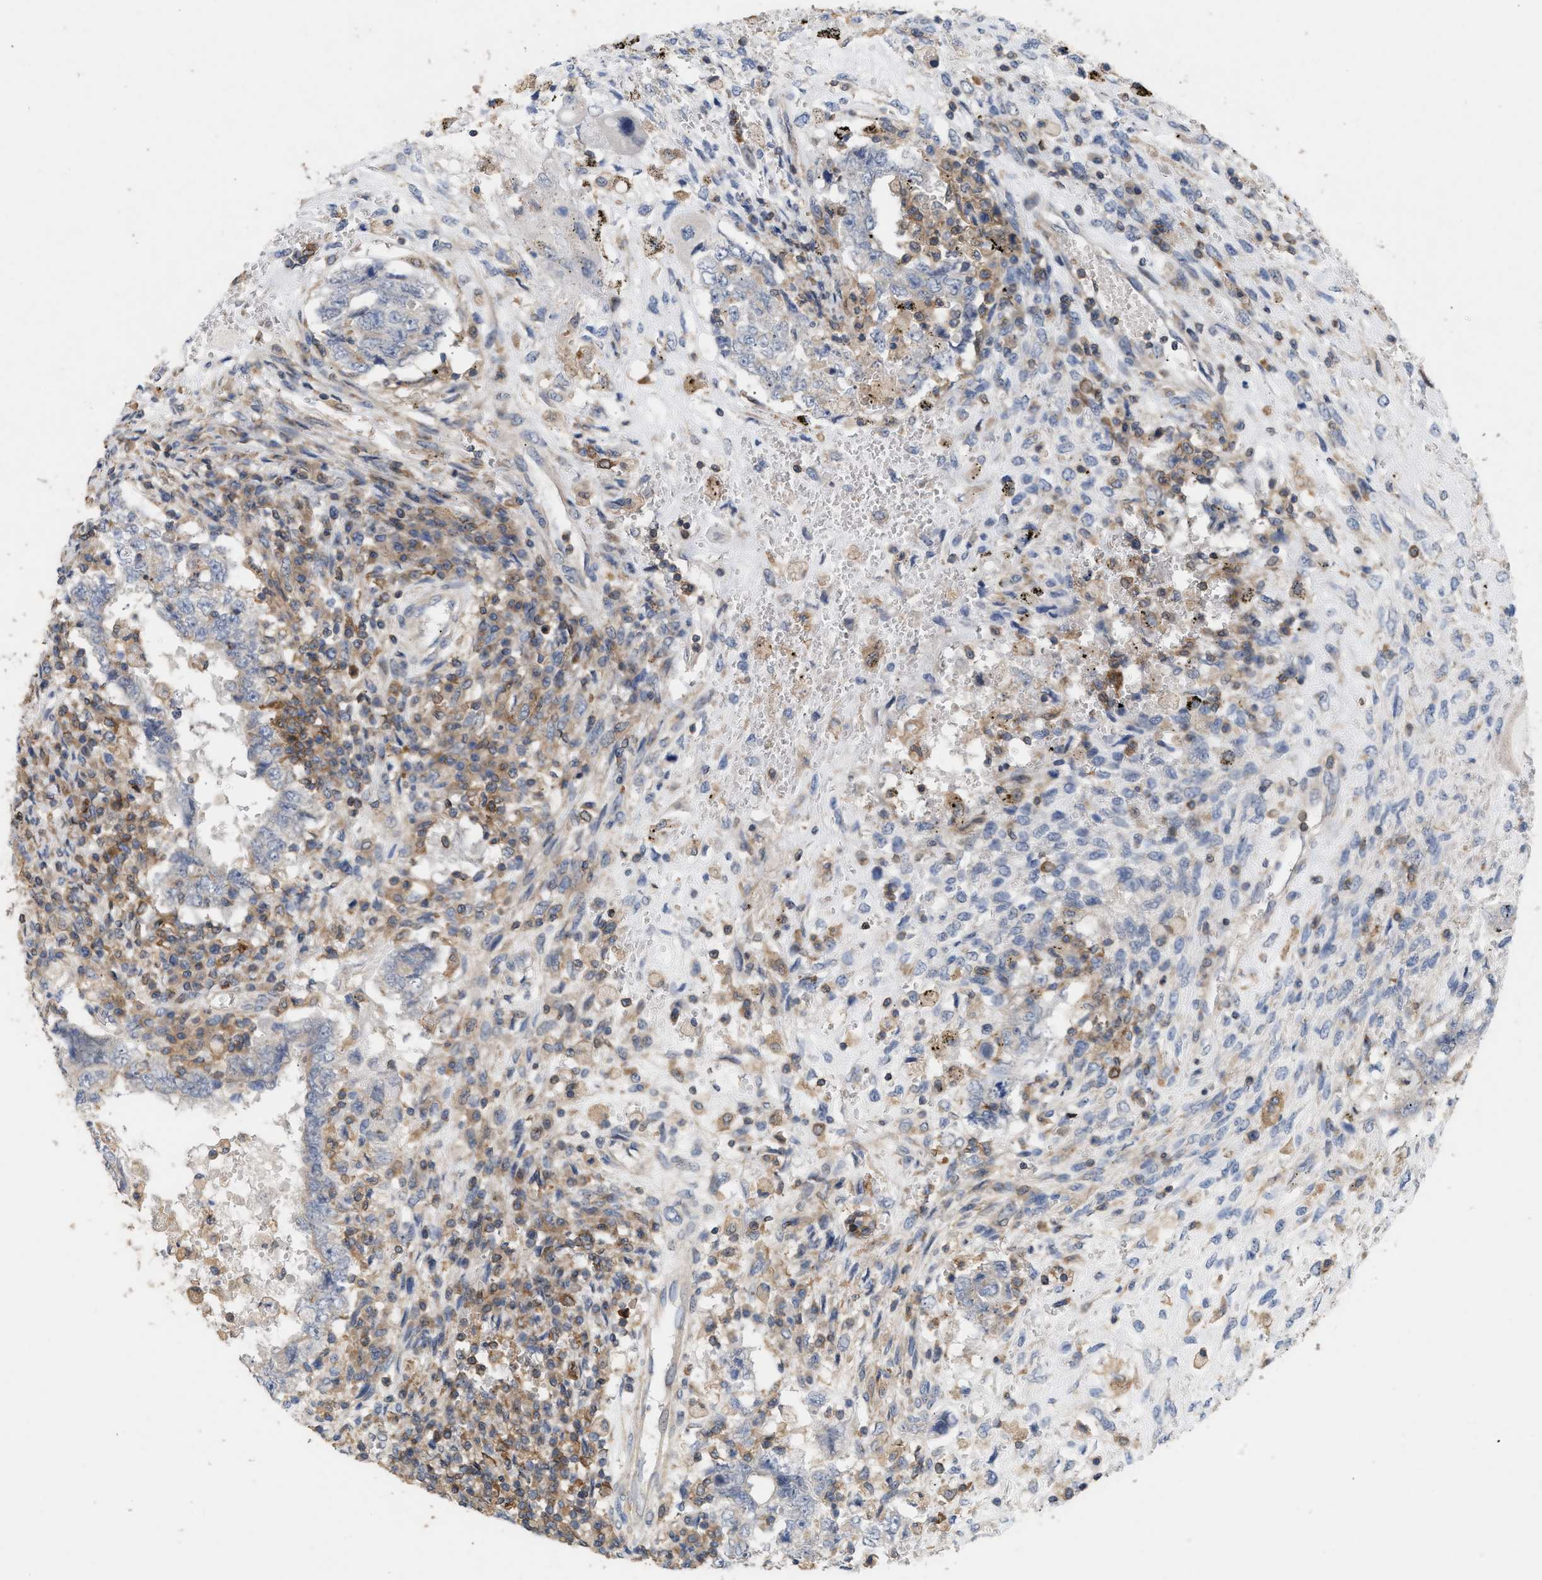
{"staining": {"intensity": "negative", "quantity": "none", "location": "none"}, "tissue": "testis cancer", "cell_type": "Tumor cells", "image_type": "cancer", "snomed": [{"axis": "morphology", "description": "Carcinoma, Embryonal, NOS"}, {"axis": "topography", "description": "Testis"}], "caption": "Immunohistochemistry (IHC) histopathology image of human embryonal carcinoma (testis) stained for a protein (brown), which demonstrates no positivity in tumor cells. (DAB IHC visualized using brightfield microscopy, high magnification).", "gene": "DBNL", "patient": {"sex": "male", "age": 26}}